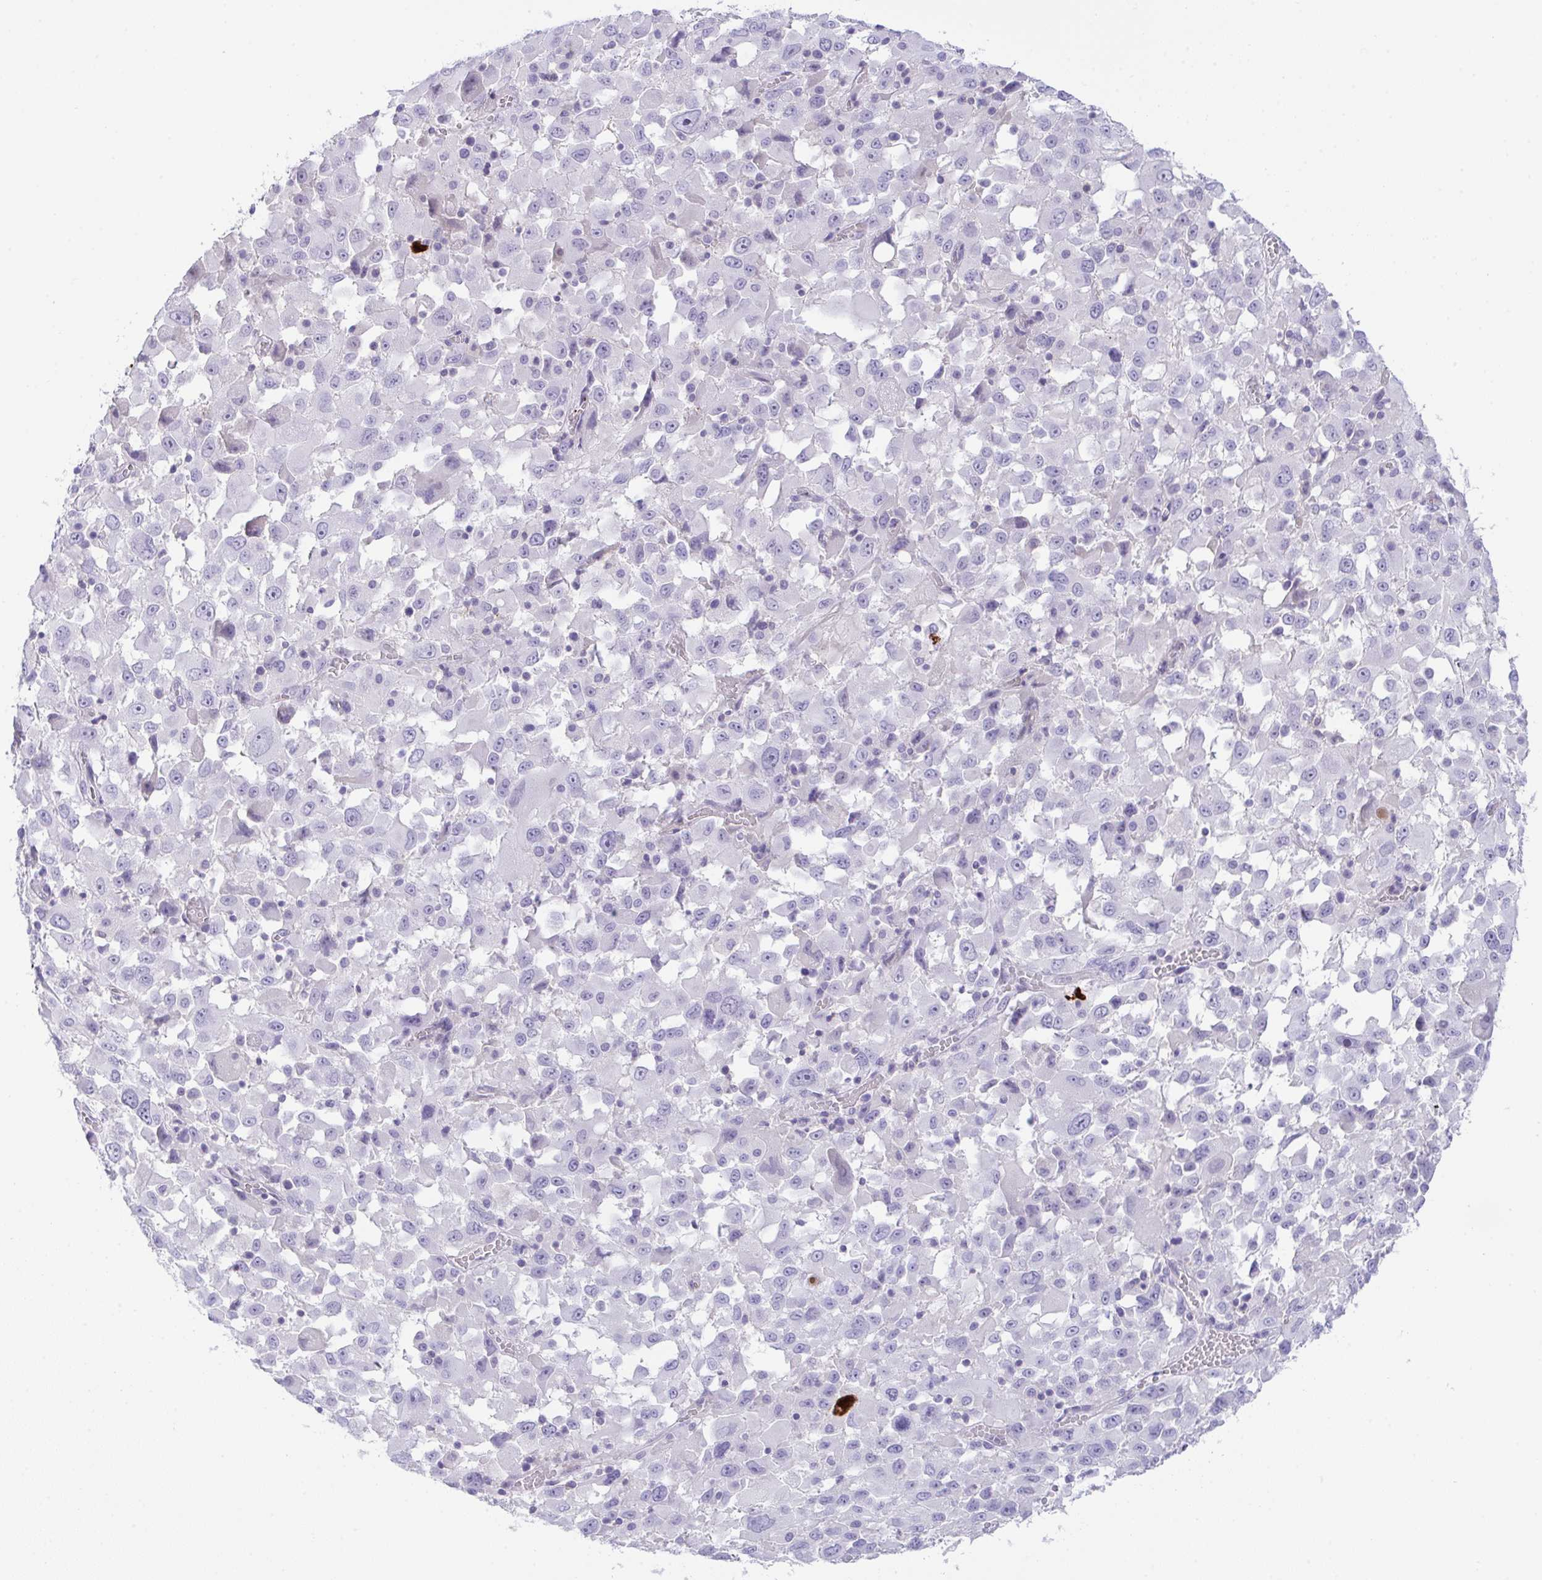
{"staining": {"intensity": "negative", "quantity": "none", "location": "none"}, "tissue": "melanoma", "cell_type": "Tumor cells", "image_type": "cancer", "snomed": [{"axis": "morphology", "description": "Malignant melanoma, Metastatic site"}, {"axis": "topography", "description": "Soft tissue"}], "caption": "IHC of malignant melanoma (metastatic site) exhibits no expression in tumor cells. (DAB immunohistochemistry, high magnification).", "gene": "KMT2E", "patient": {"sex": "male", "age": 50}}